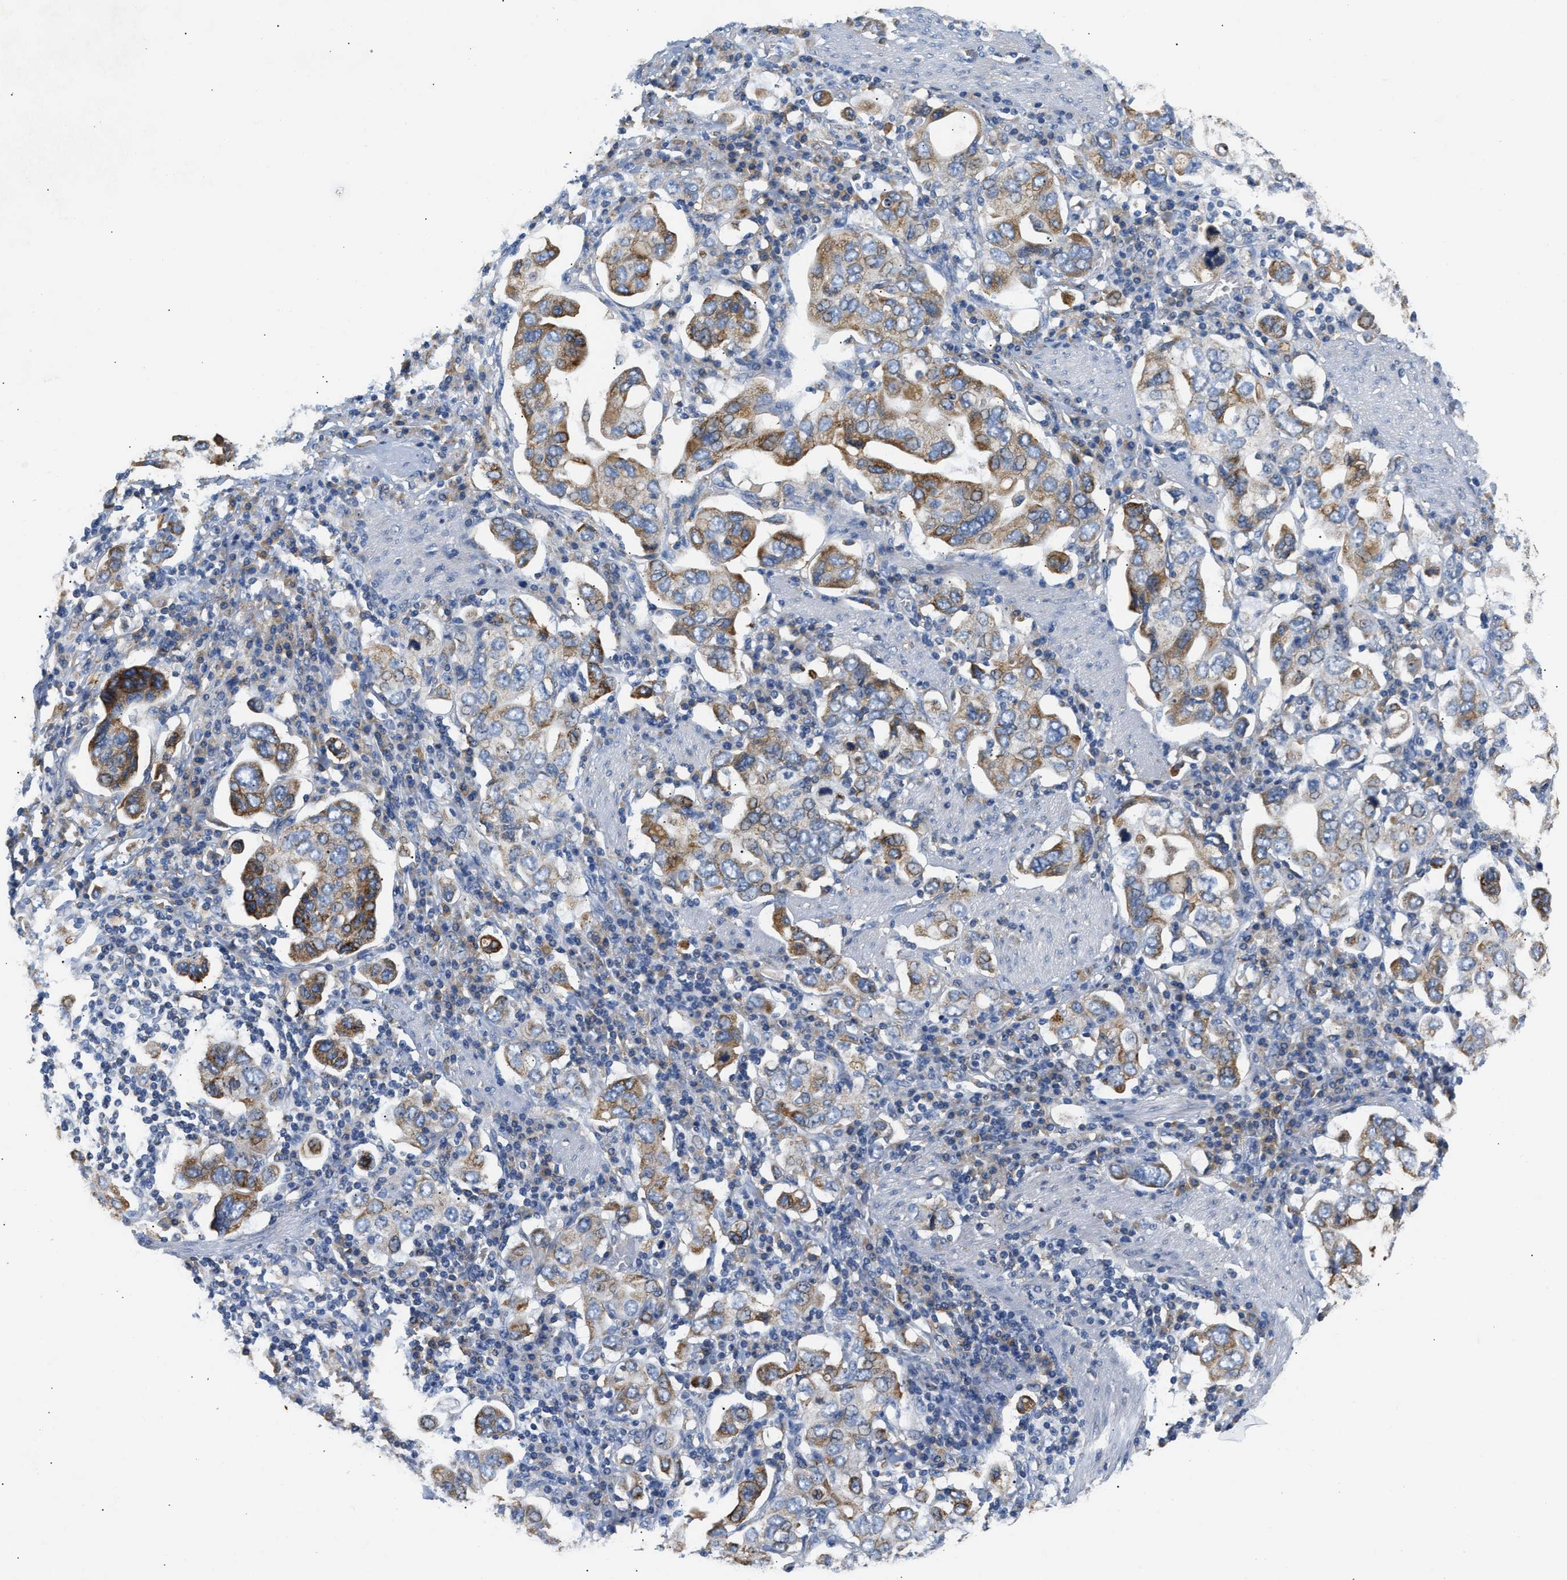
{"staining": {"intensity": "moderate", "quantity": "25%-75%", "location": "cytoplasmic/membranous"}, "tissue": "stomach cancer", "cell_type": "Tumor cells", "image_type": "cancer", "snomed": [{"axis": "morphology", "description": "Adenocarcinoma, NOS"}, {"axis": "topography", "description": "Stomach, upper"}], "caption": "DAB immunohistochemical staining of human stomach cancer shows moderate cytoplasmic/membranous protein expression in about 25%-75% of tumor cells. (DAB (3,3'-diaminobenzidine) = brown stain, brightfield microscopy at high magnification).", "gene": "HDHD3", "patient": {"sex": "male", "age": 62}}